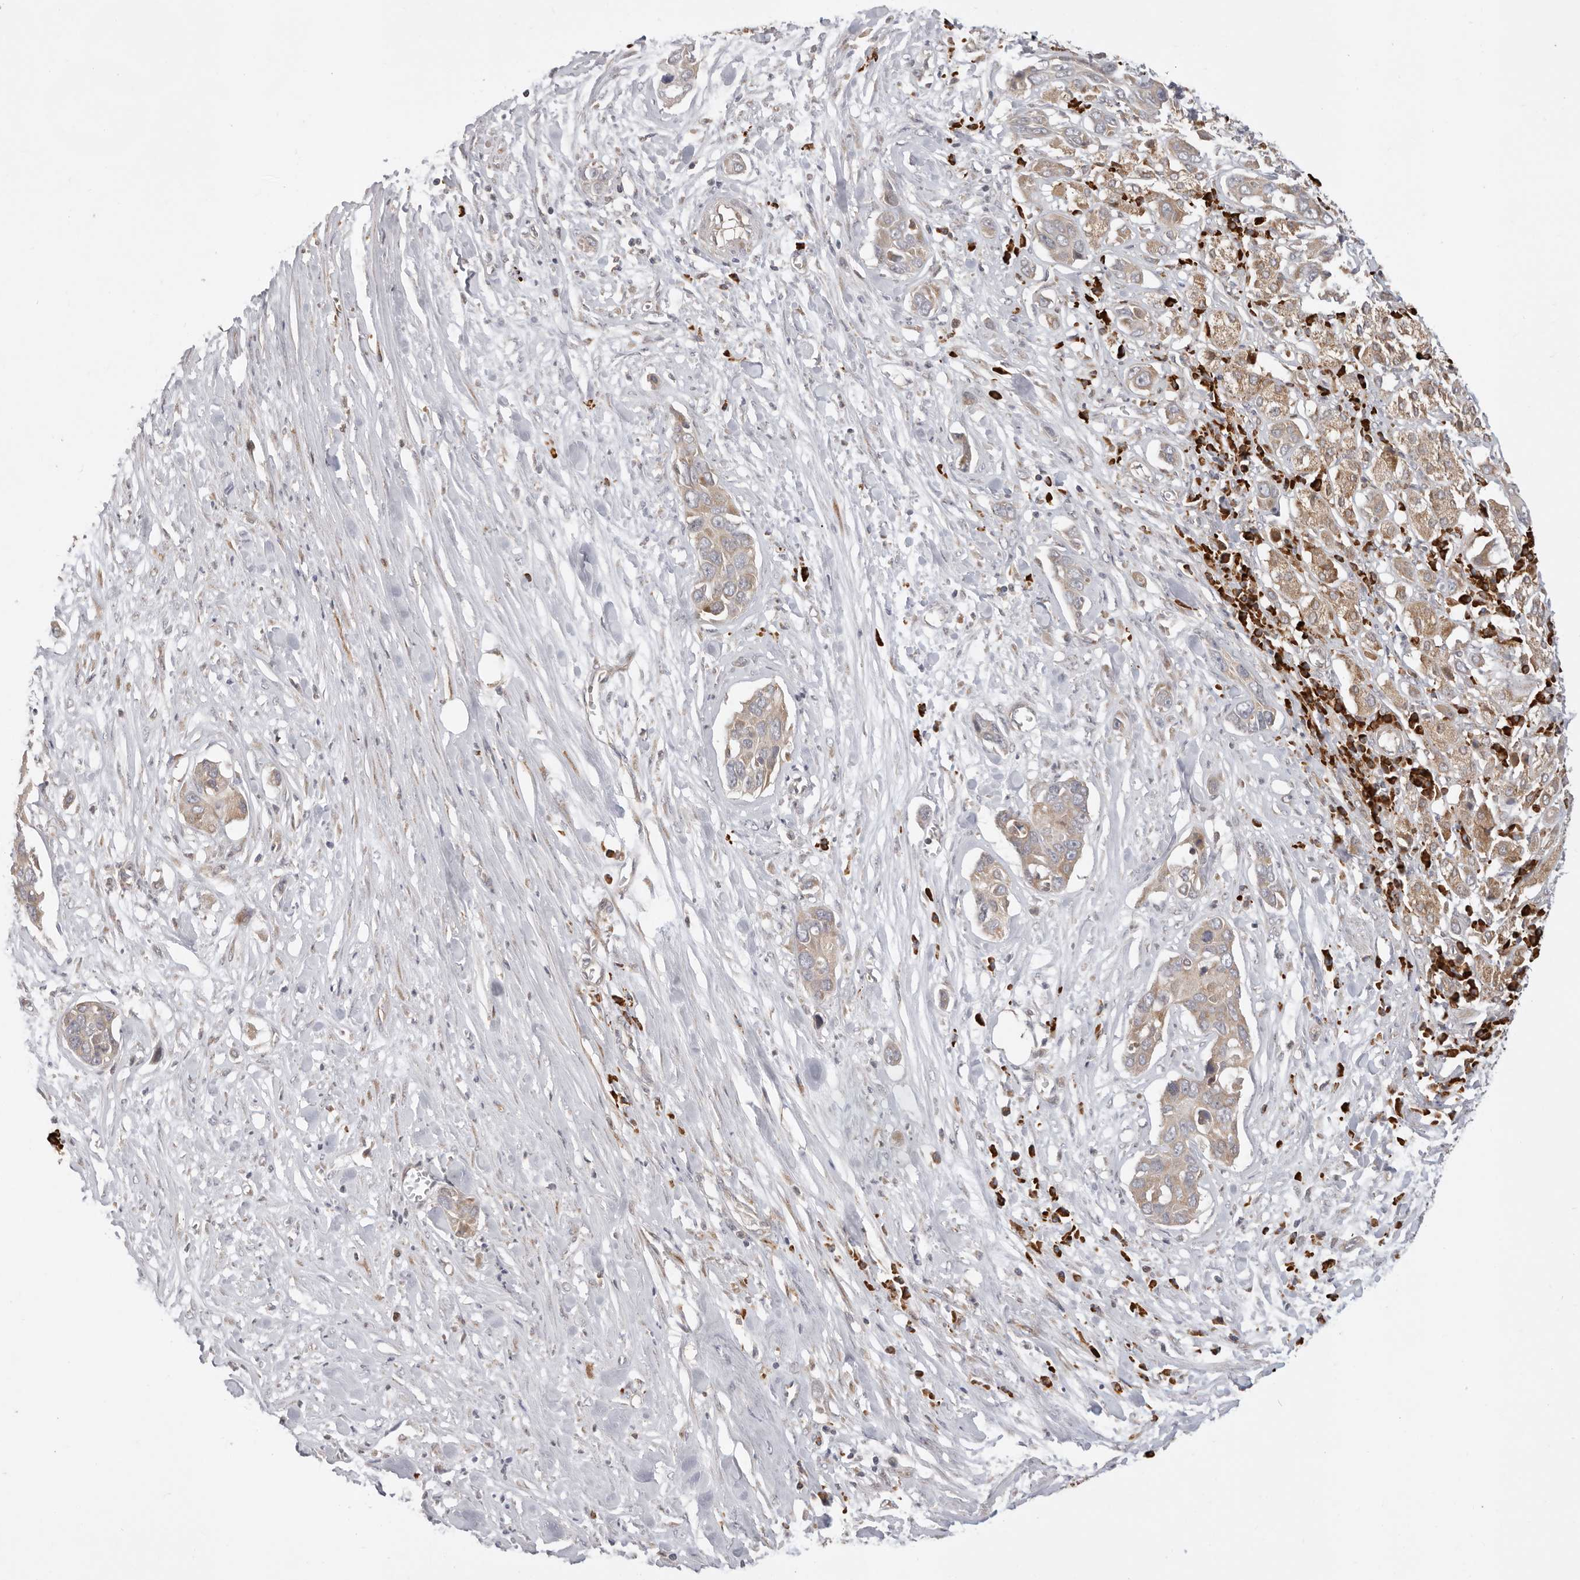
{"staining": {"intensity": "moderate", "quantity": ">75%", "location": "cytoplasmic/membranous"}, "tissue": "pancreatic cancer", "cell_type": "Tumor cells", "image_type": "cancer", "snomed": [{"axis": "morphology", "description": "Adenocarcinoma, NOS"}, {"axis": "topography", "description": "Pancreas"}], "caption": "Immunohistochemical staining of pancreatic adenocarcinoma demonstrates medium levels of moderate cytoplasmic/membranous protein expression in approximately >75% of tumor cells.", "gene": "USH1C", "patient": {"sex": "female", "age": 60}}